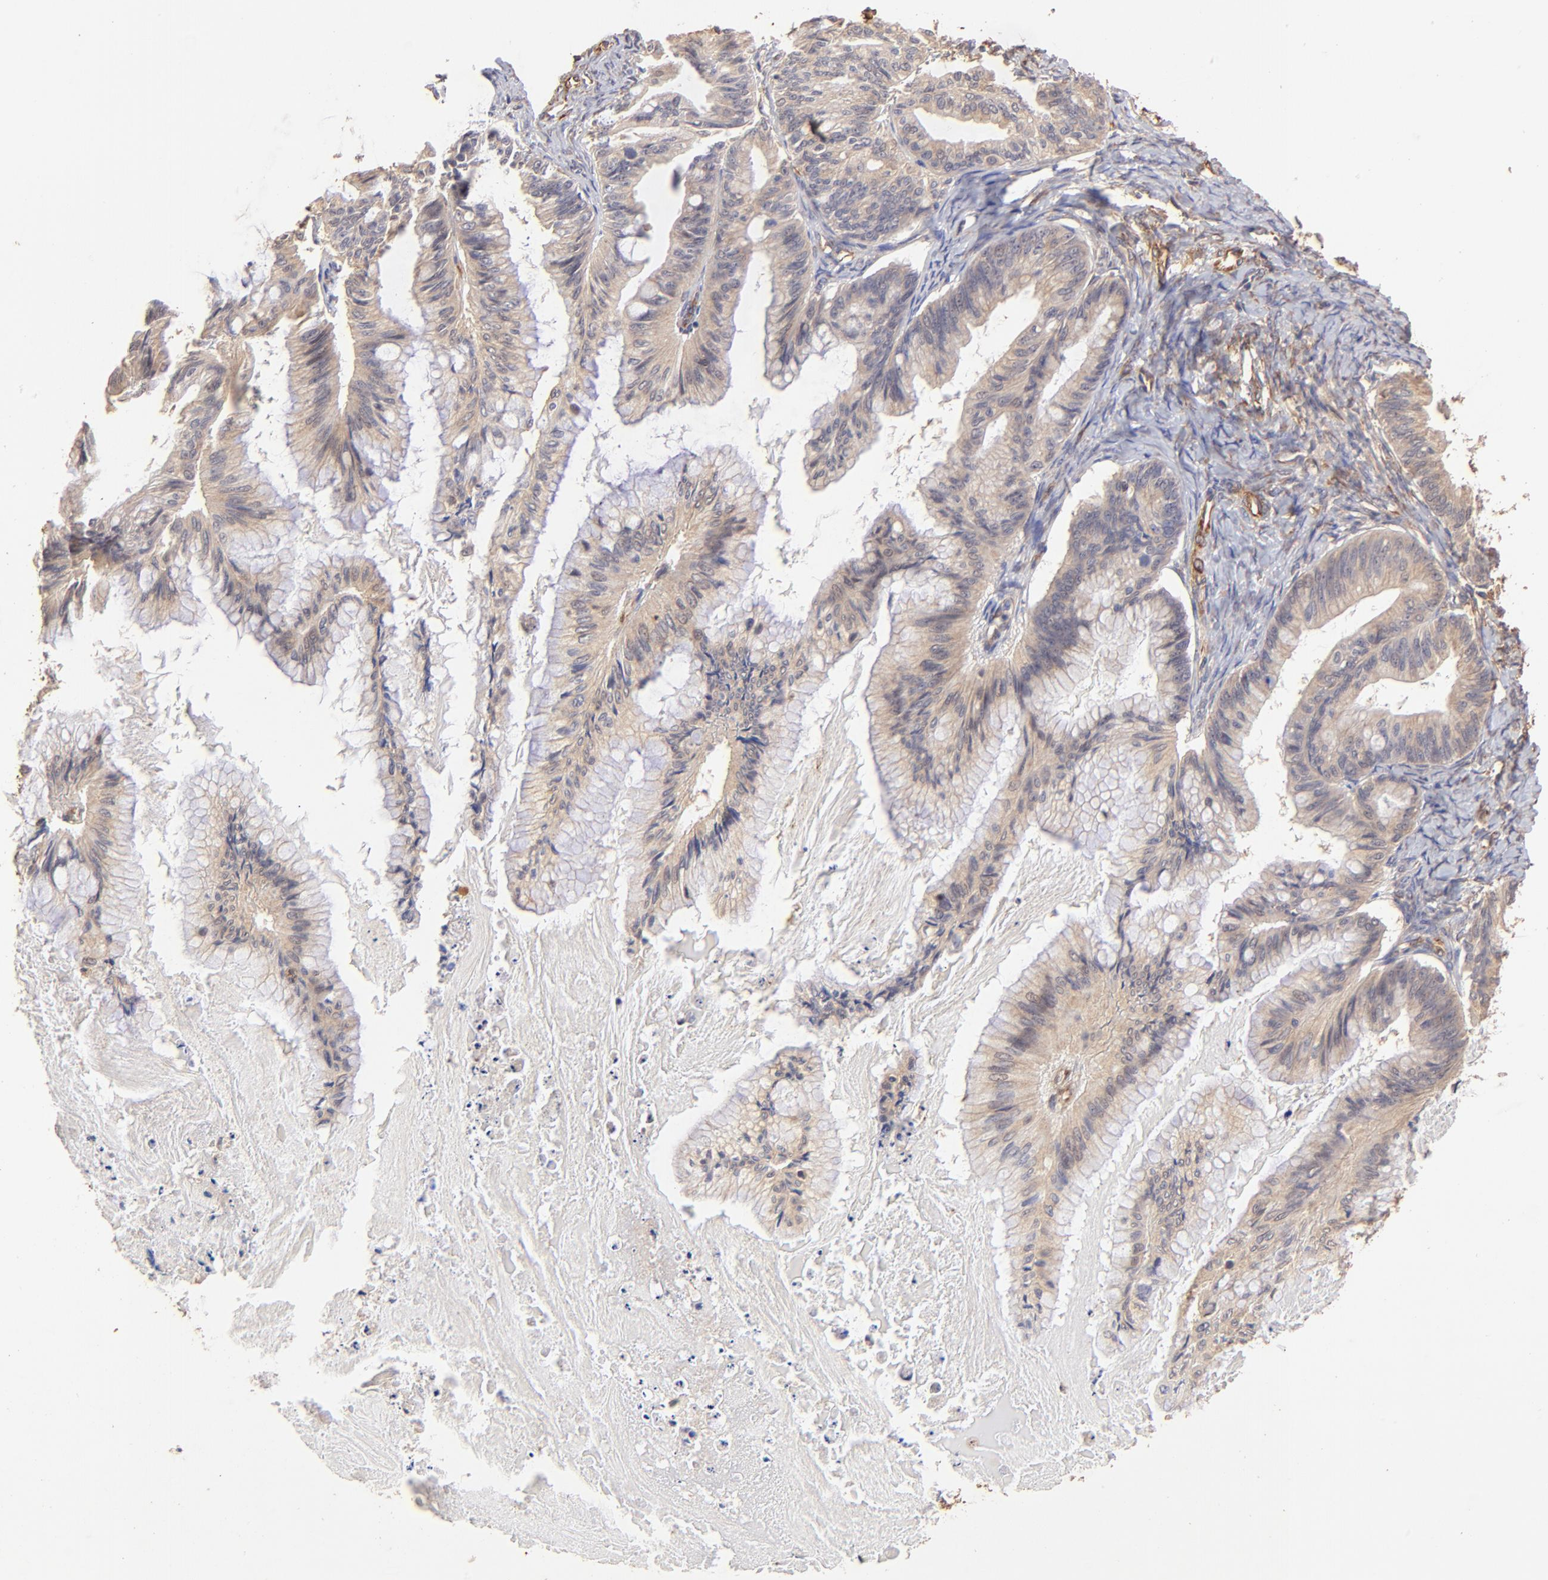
{"staining": {"intensity": "weak", "quantity": ">75%", "location": "cytoplasmic/membranous"}, "tissue": "ovarian cancer", "cell_type": "Tumor cells", "image_type": "cancer", "snomed": [{"axis": "morphology", "description": "Cystadenocarcinoma, mucinous, NOS"}, {"axis": "topography", "description": "Ovary"}], "caption": "Ovarian mucinous cystadenocarcinoma stained with a protein marker reveals weak staining in tumor cells.", "gene": "TNFAIP3", "patient": {"sex": "female", "age": 57}}